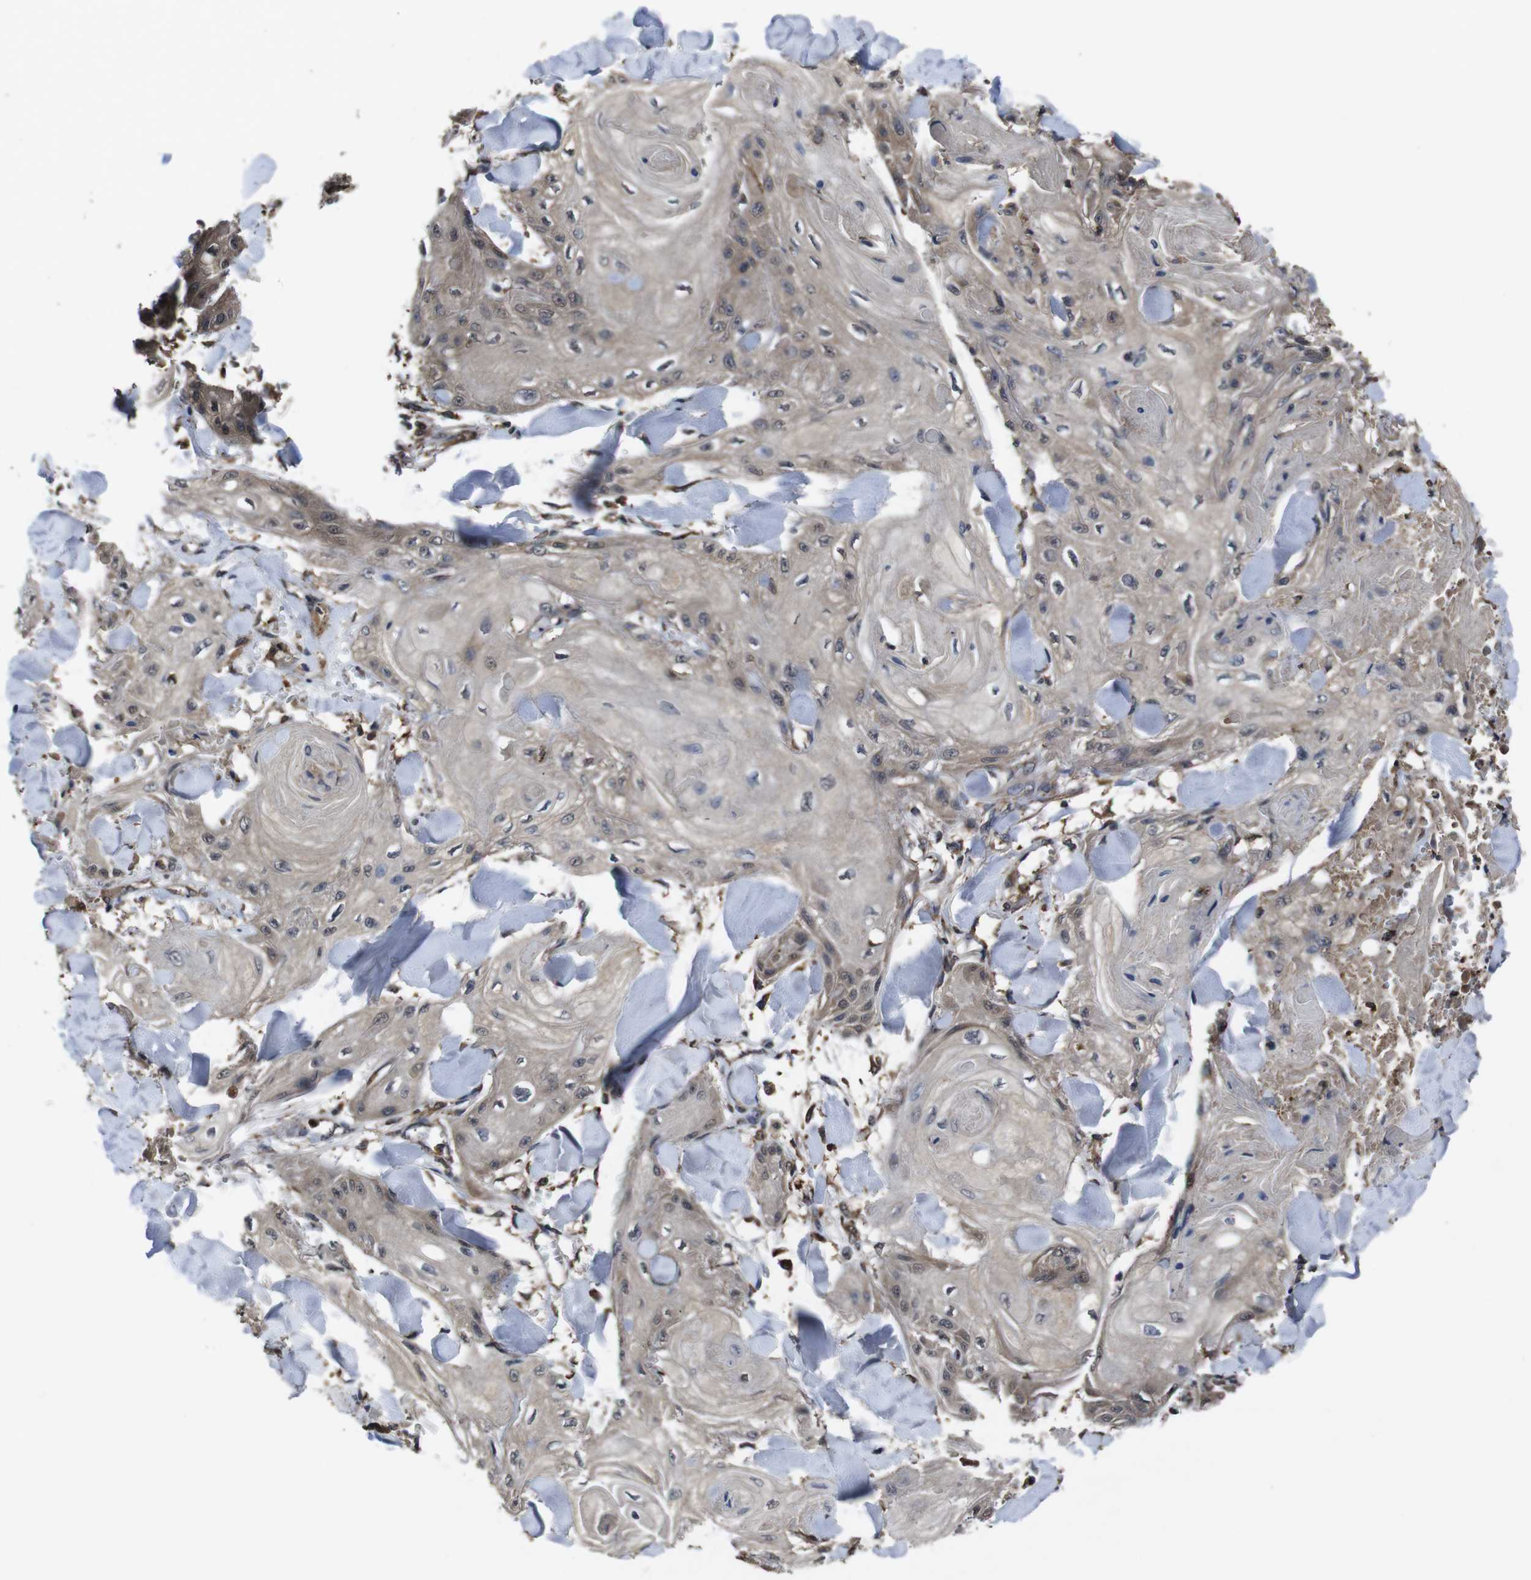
{"staining": {"intensity": "weak", "quantity": ">75%", "location": "cytoplasmic/membranous"}, "tissue": "skin cancer", "cell_type": "Tumor cells", "image_type": "cancer", "snomed": [{"axis": "morphology", "description": "Squamous cell carcinoma, NOS"}, {"axis": "topography", "description": "Skin"}], "caption": "There is low levels of weak cytoplasmic/membranous expression in tumor cells of skin cancer, as demonstrated by immunohistochemical staining (brown color).", "gene": "CXCL11", "patient": {"sex": "male", "age": 74}}